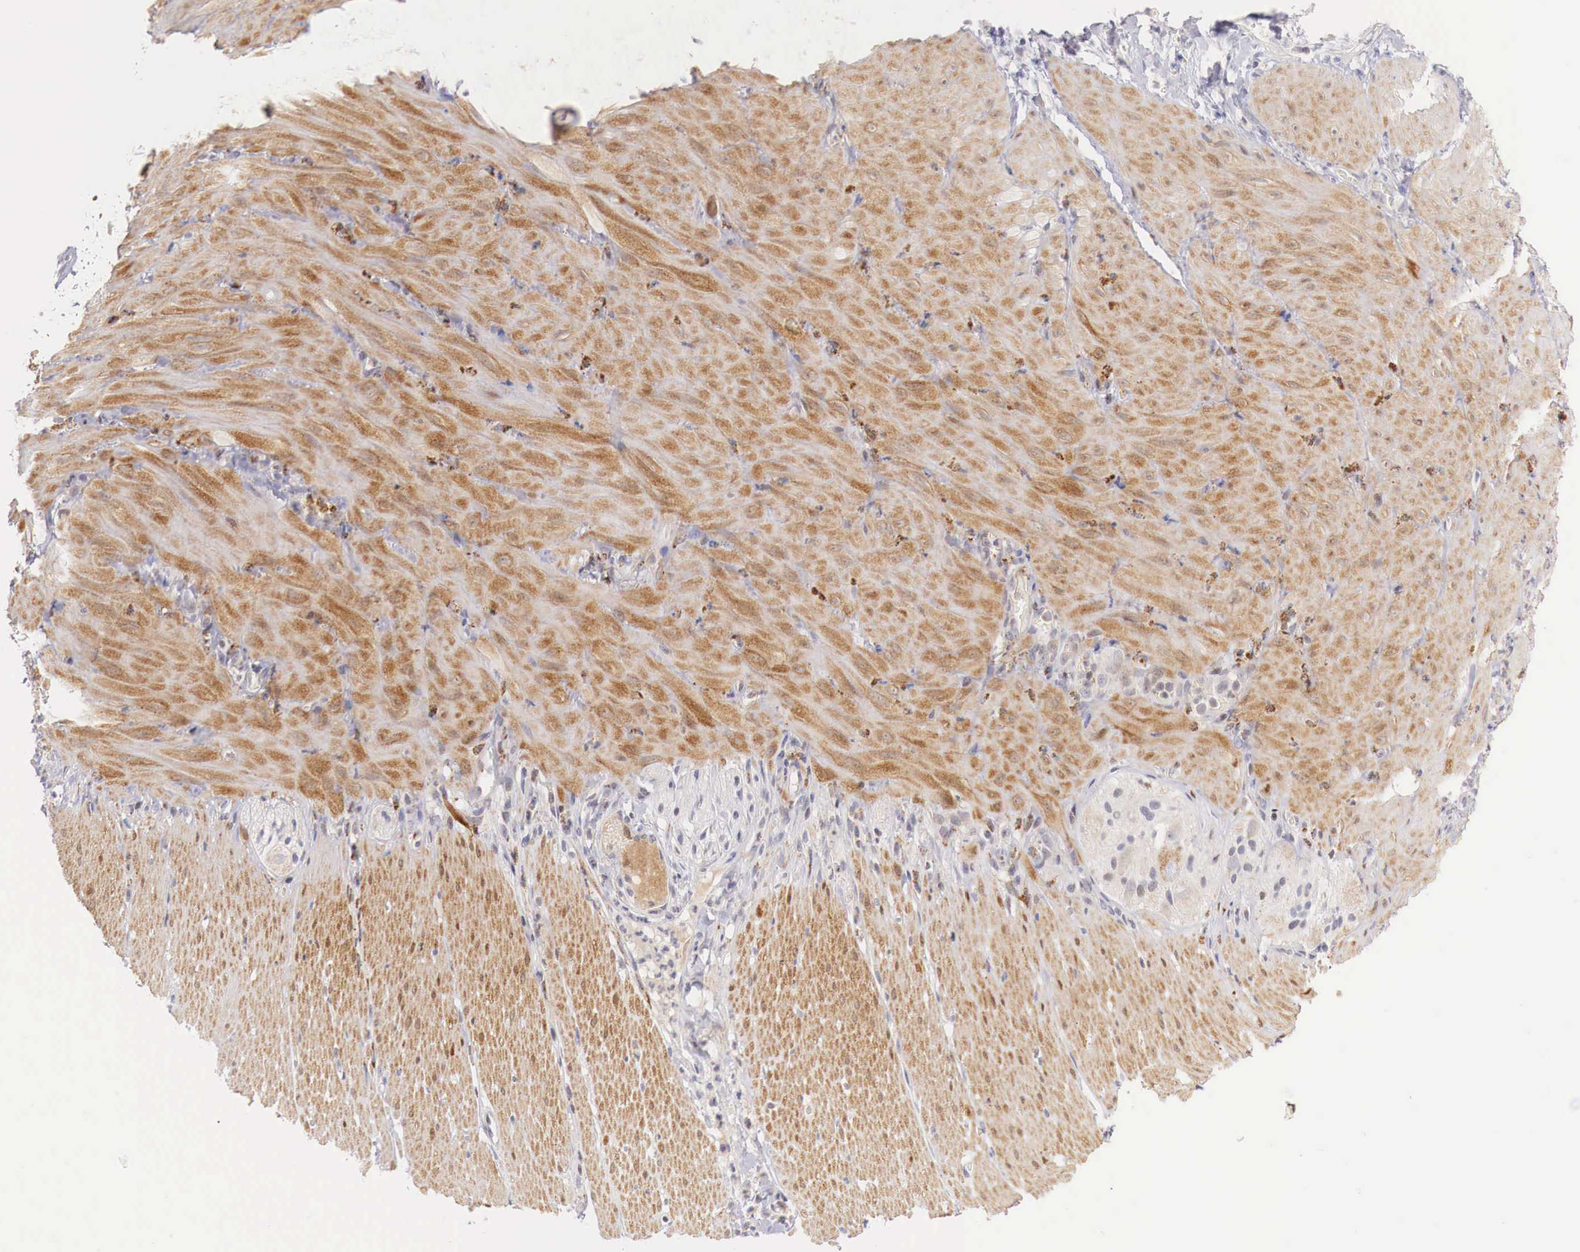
{"staining": {"intensity": "moderate", "quantity": ">75%", "location": "cytoplasmic/membranous"}, "tissue": "smooth muscle", "cell_type": "Smooth muscle cells", "image_type": "normal", "snomed": [{"axis": "morphology", "description": "Normal tissue, NOS"}, {"axis": "topography", "description": "Duodenum"}], "caption": "Protein expression analysis of unremarkable human smooth muscle reveals moderate cytoplasmic/membranous positivity in about >75% of smooth muscle cells. The protein of interest is stained brown, and the nuclei are stained in blue (DAB IHC with brightfield microscopy, high magnification).", "gene": "CLCN5", "patient": {"sex": "male", "age": 63}}